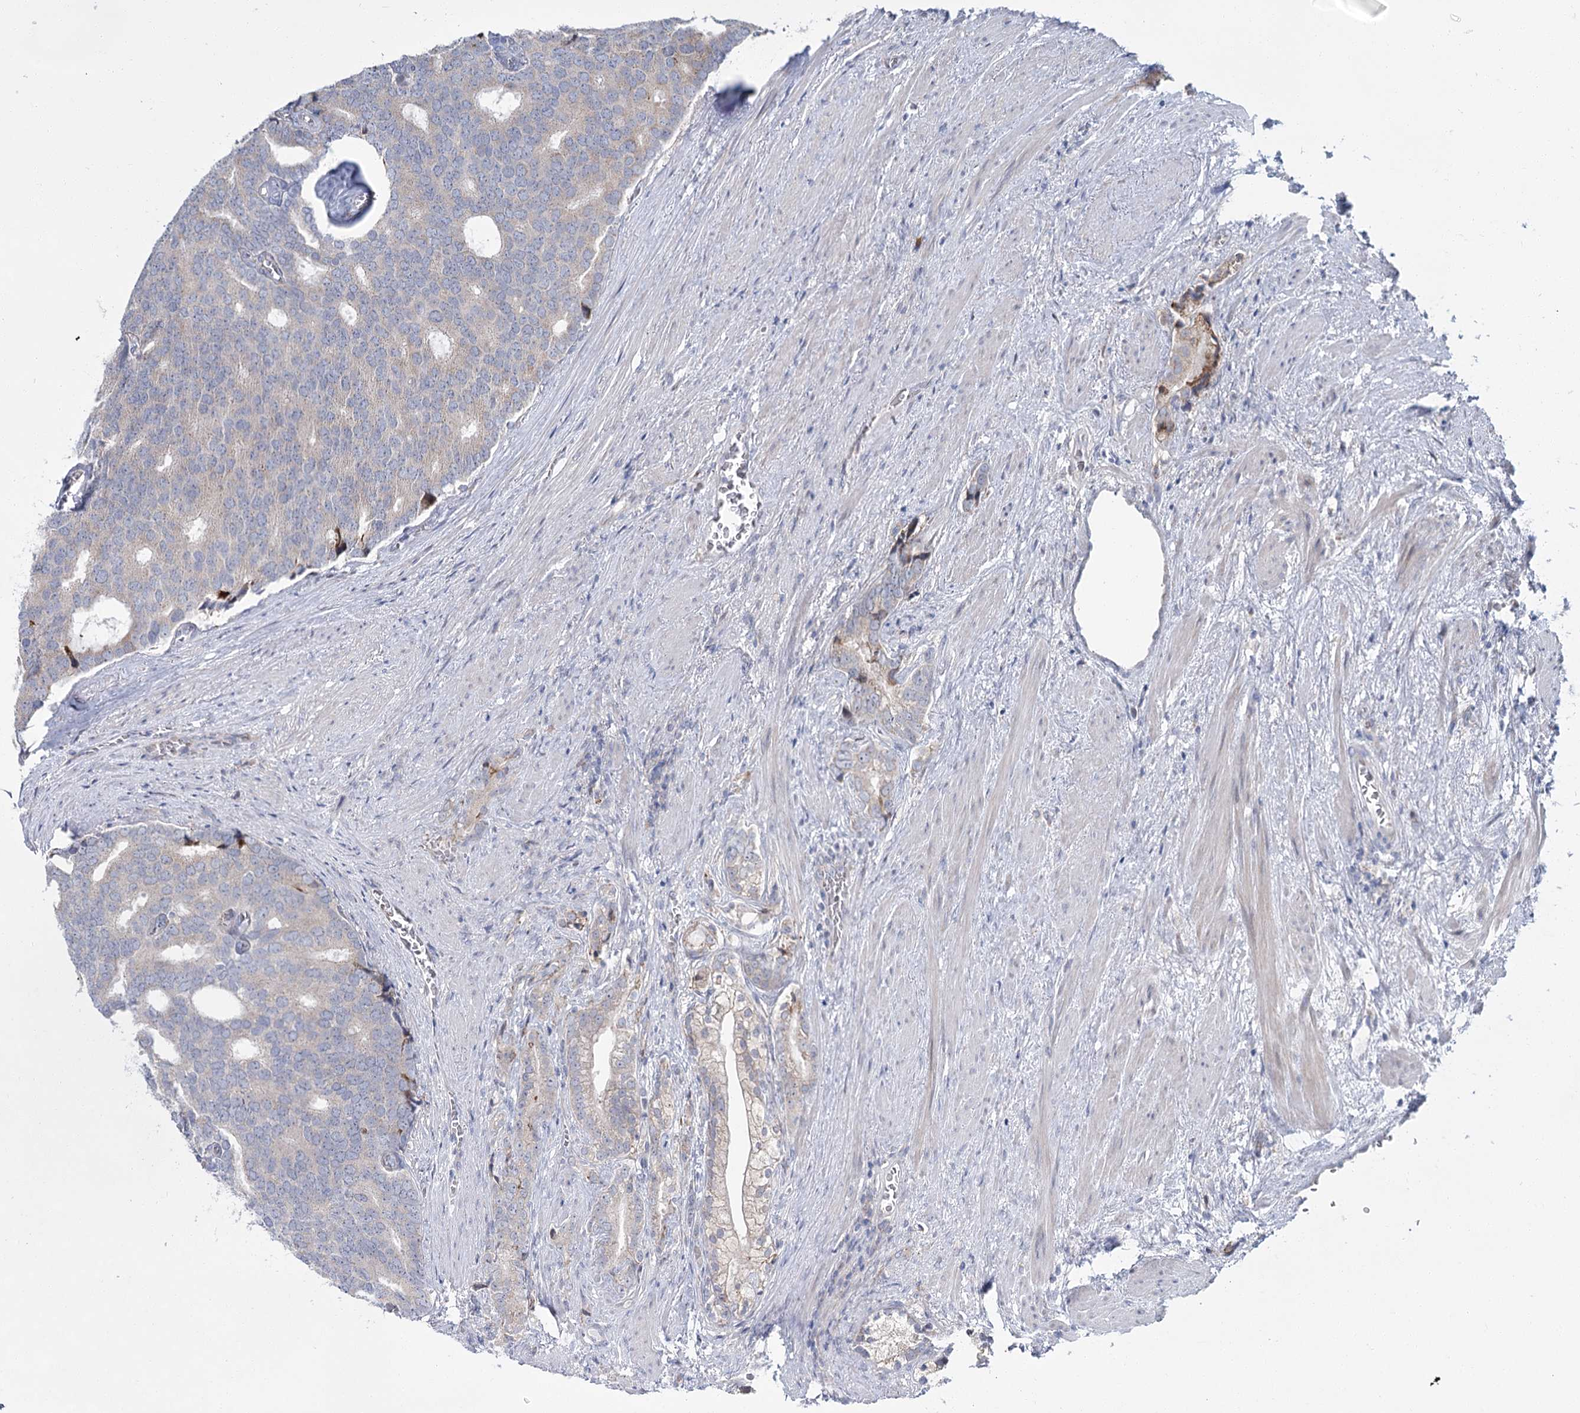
{"staining": {"intensity": "weak", "quantity": "25%-75%", "location": "cytoplasmic/membranous"}, "tissue": "prostate cancer", "cell_type": "Tumor cells", "image_type": "cancer", "snomed": [{"axis": "morphology", "description": "Adenocarcinoma, Low grade"}, {"axis": "topography", "description": "Prostate"}], "caption": "Immunohistochemical staining of adenocarcinoma (low-grade) (prostate) reveals weak cytoplasmic/membranous protein staining in about 25%-75% of tumor cells.", "gene": "CPLANE1", "patient": {"sex": "male", "age": 71}}